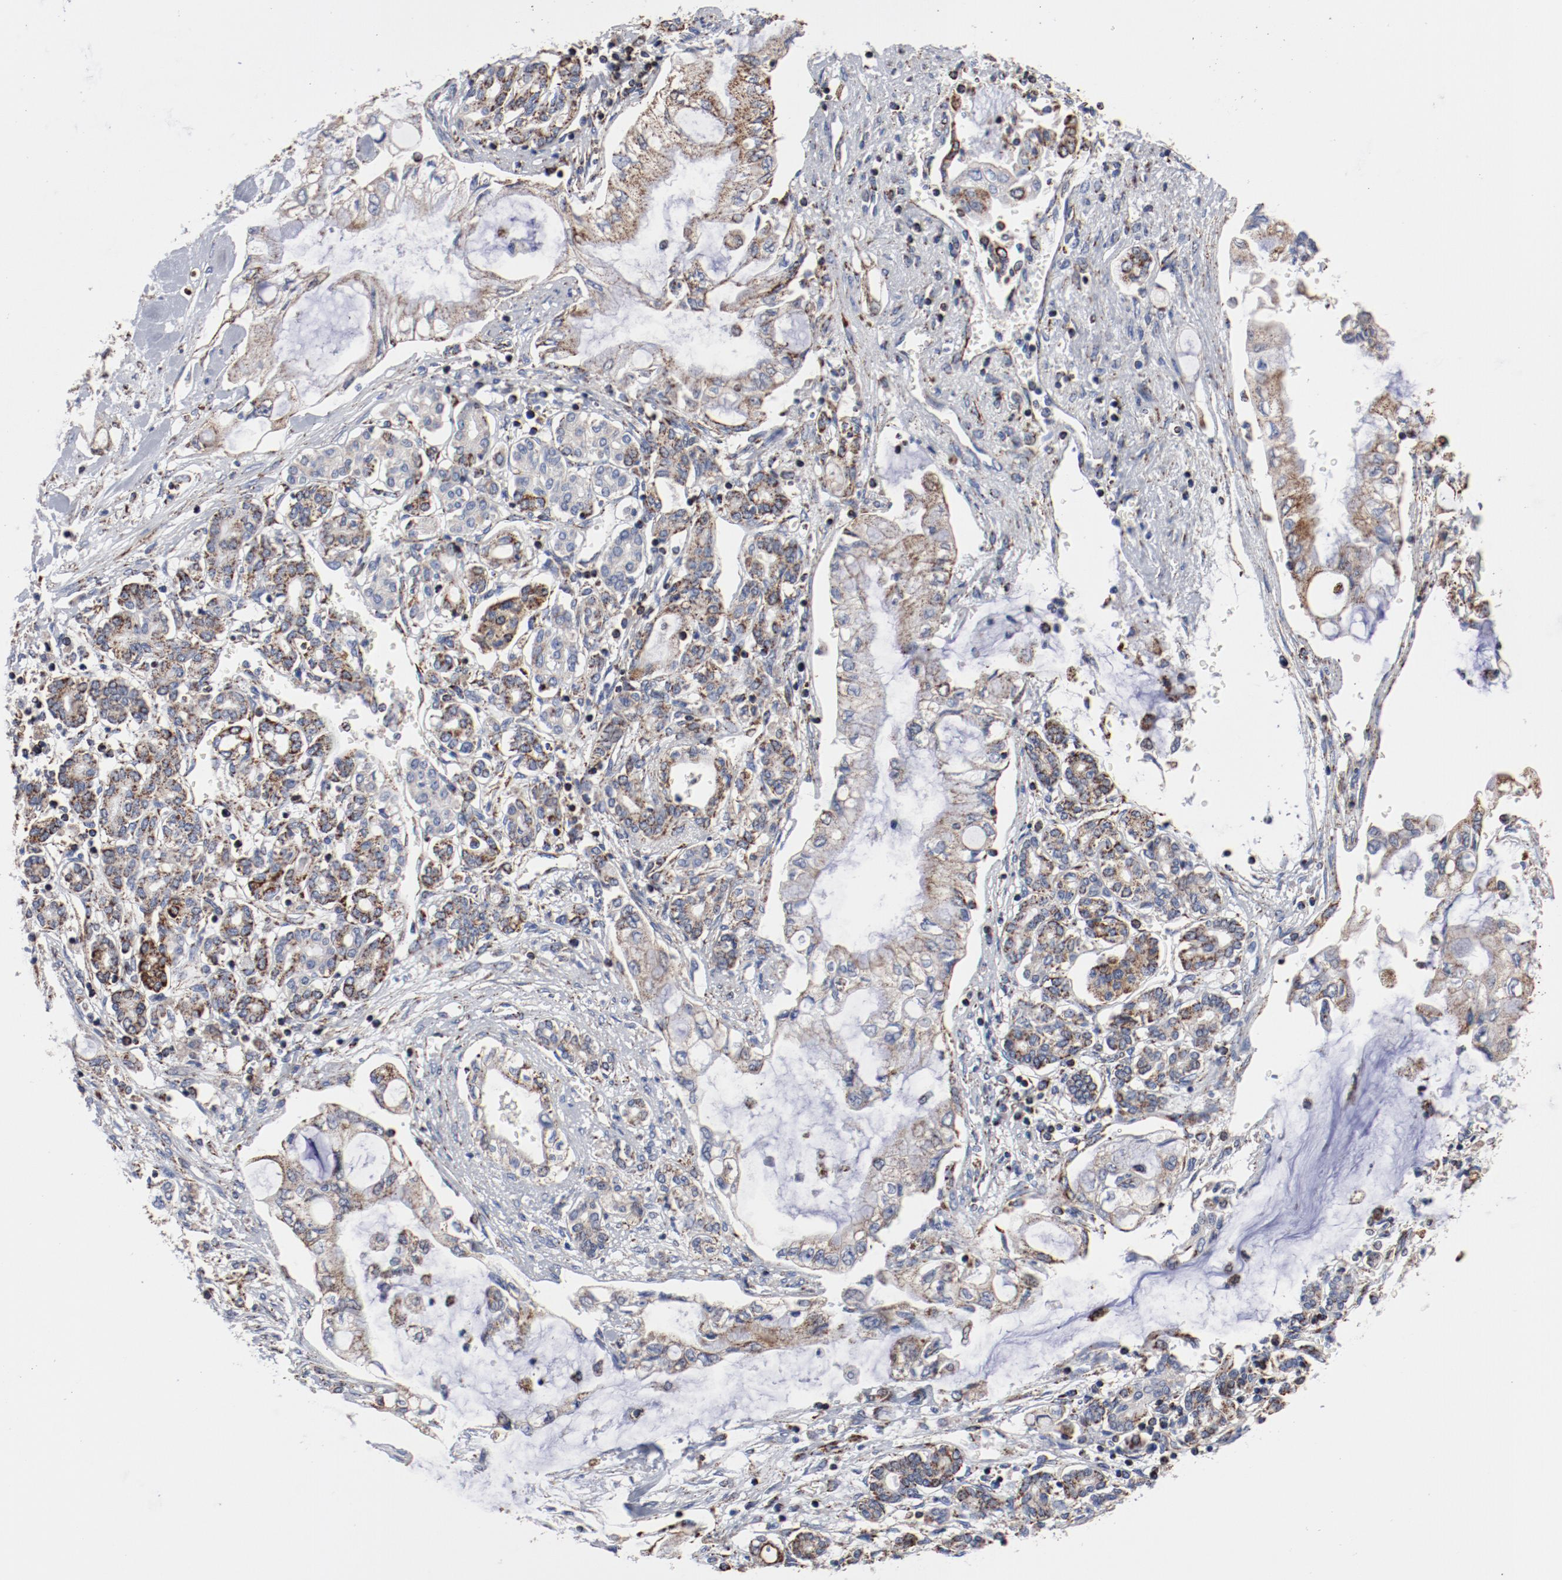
{"staining": {"intensity": "moderate", "quantity": ">75%", "location": "cytoplasmic/membranous"}, "tissue": "pancreatic cancer", "cell_type": "Tumor cells", "image_type": "cancer", "snomed": [{"axis": "morphology", "description": "Adenocarcinoma, NOS"}, {"axis": "topography", "description": "Pancreas"}], "caption": "A brown stain labels moderate cytoplasmic/membranous positivity of a protein in human adenocarcinoma (pancreatic) tumor cells.", "gene": "NDUFV2", "patient": {"sex": "female", "age": 70}}